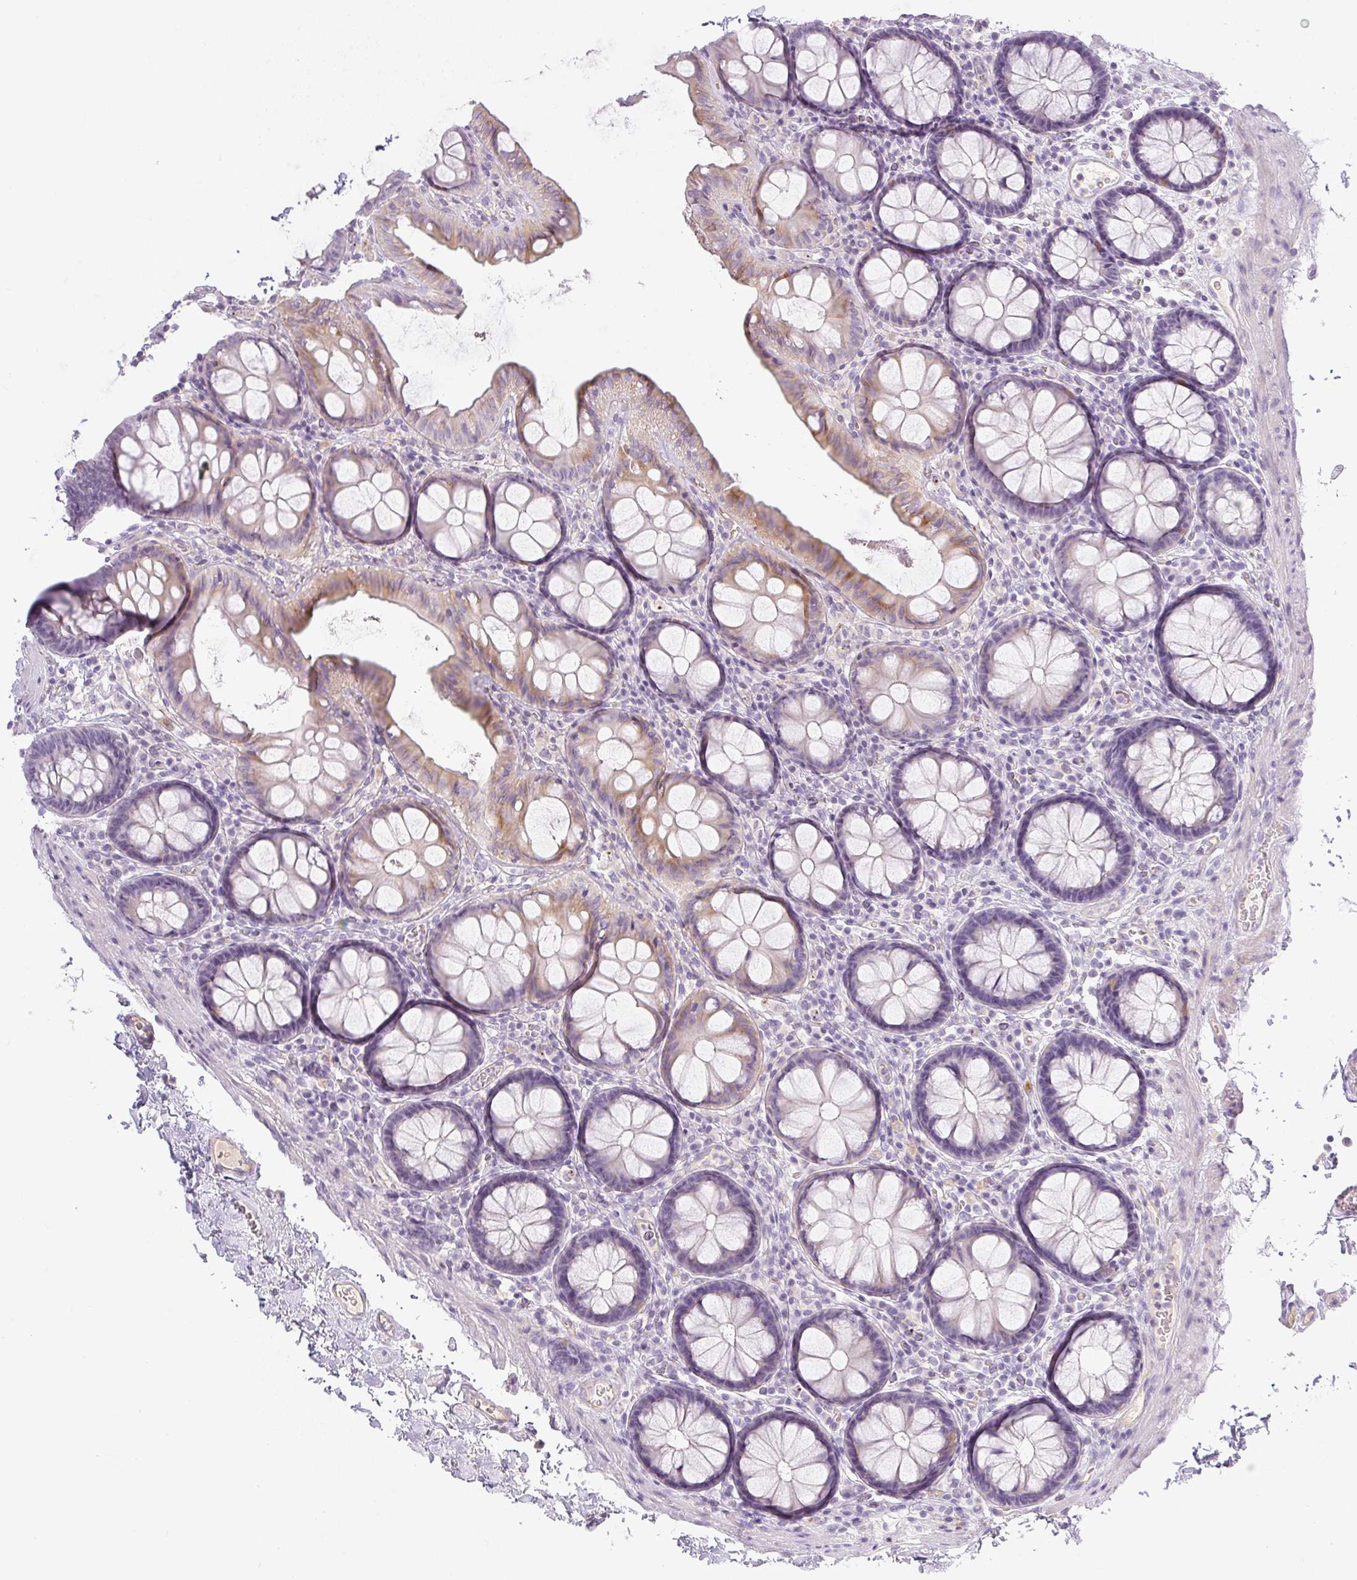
{"staining": {"intensity": "negative", "quantity": "none", "location": "none"}, "tissue": "colon", "cell_type": "Endothelial cells", "image_type": "normal", "snomed": [{"axis": "morphology", "description": "Normal tissue, NOS"}, {"axis": "topography", "description": "Colon"}, {"axis": "topography", "description": "Peripheral nerve tissue"}], "caption": "Colon was stained to show a protein in brown. There is no significant staining in endothelial cells. Brightfield microscopy of IHC stained with DAB (brown) and hematoxylin (blue), captured at high magnification.", "gene": "MIA2", "patient": {"sex": "male", "age": 84}}